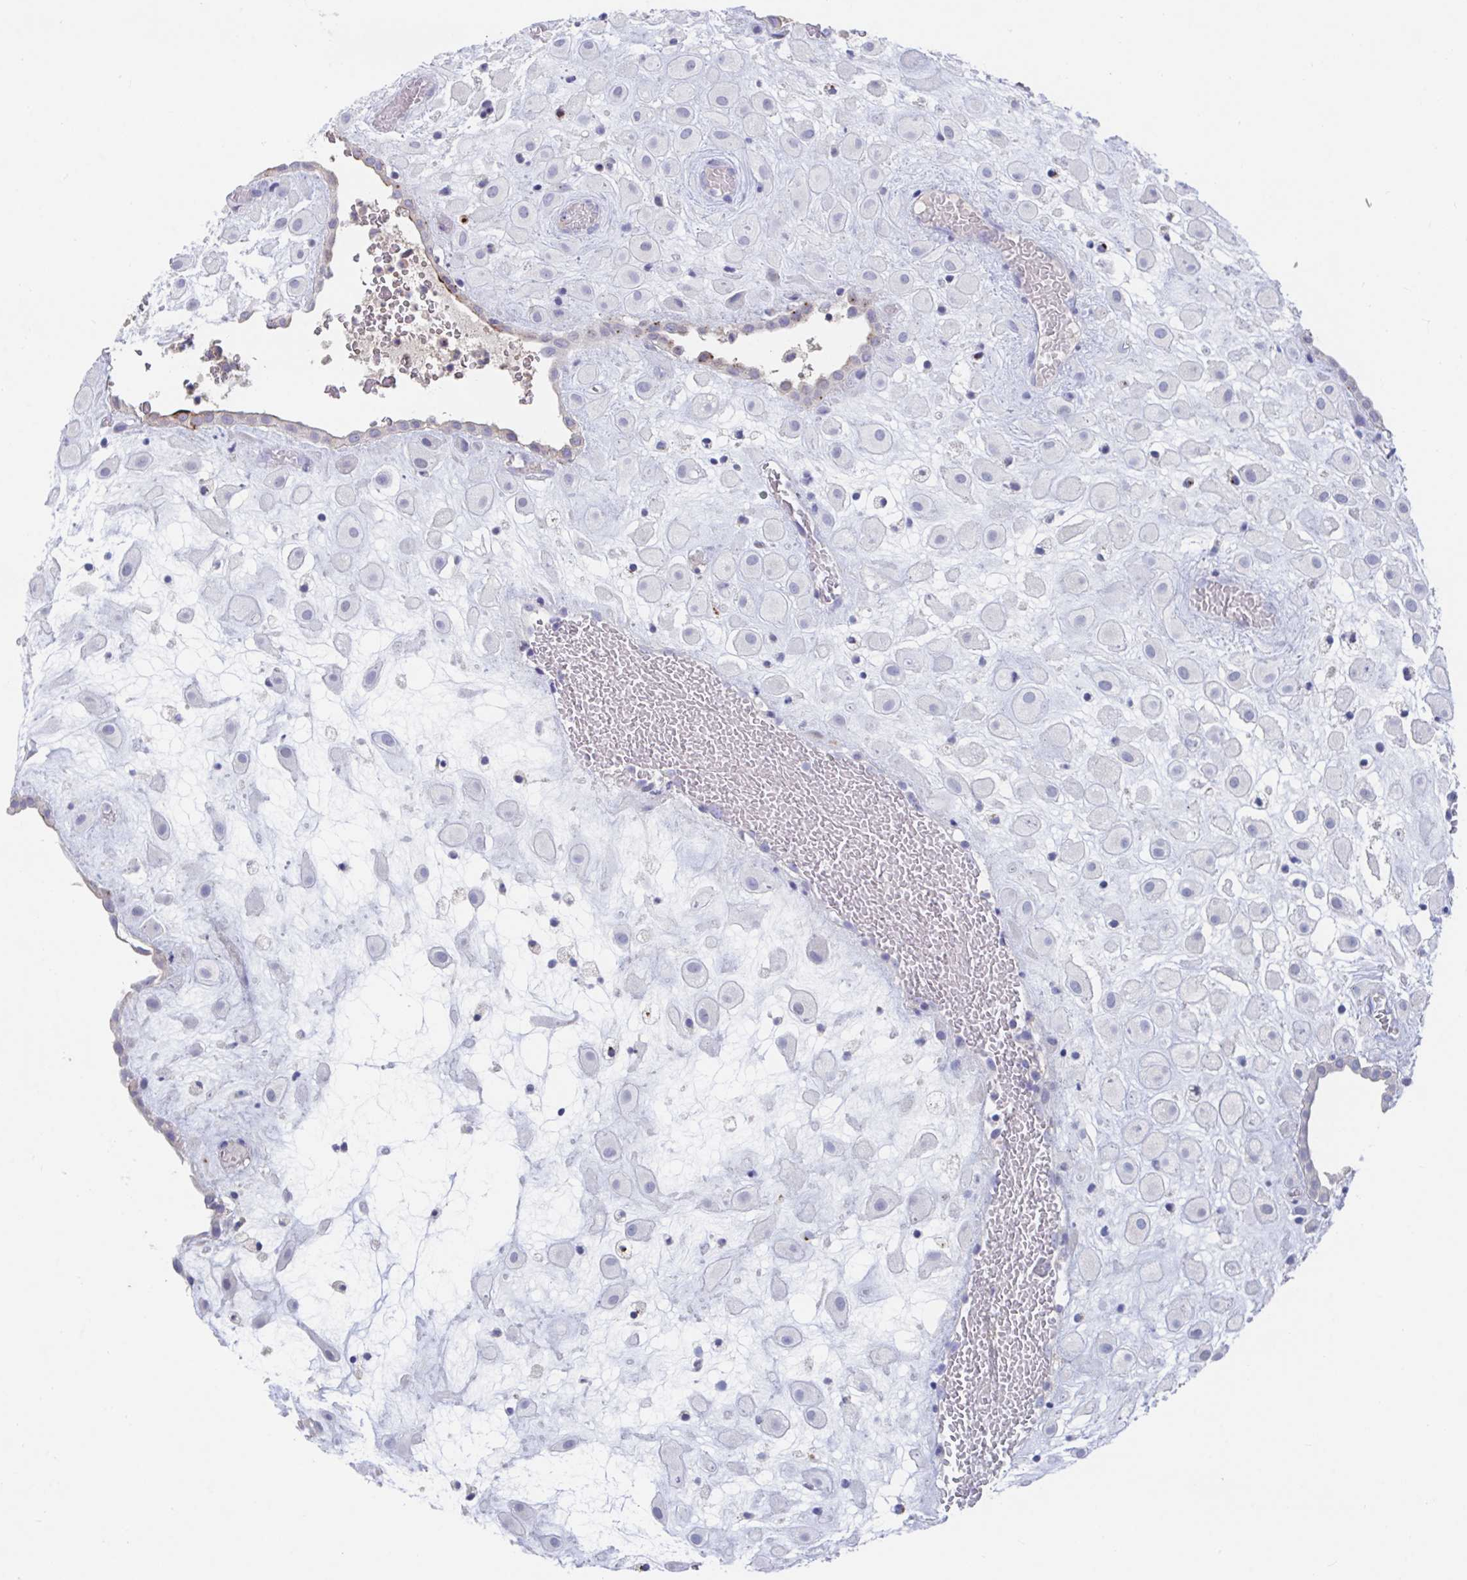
{"staining": {"intensity": "negative", "quantity": "none", "location": "none"}, "tissue": "placenta", "cell_type": "Decidual cells", "image_type": "normal", "snomed": [{"axis": "morphology", "description": "Normal tissue, NOS"}, {"axis": "topography", "description": "Placenta"}], "caption": "Photomicrograph shows no significant protein expression in decidual cells of benign placenta.", "gene": "KCNK5", "patient": {"sex": "female", "age": 24}}